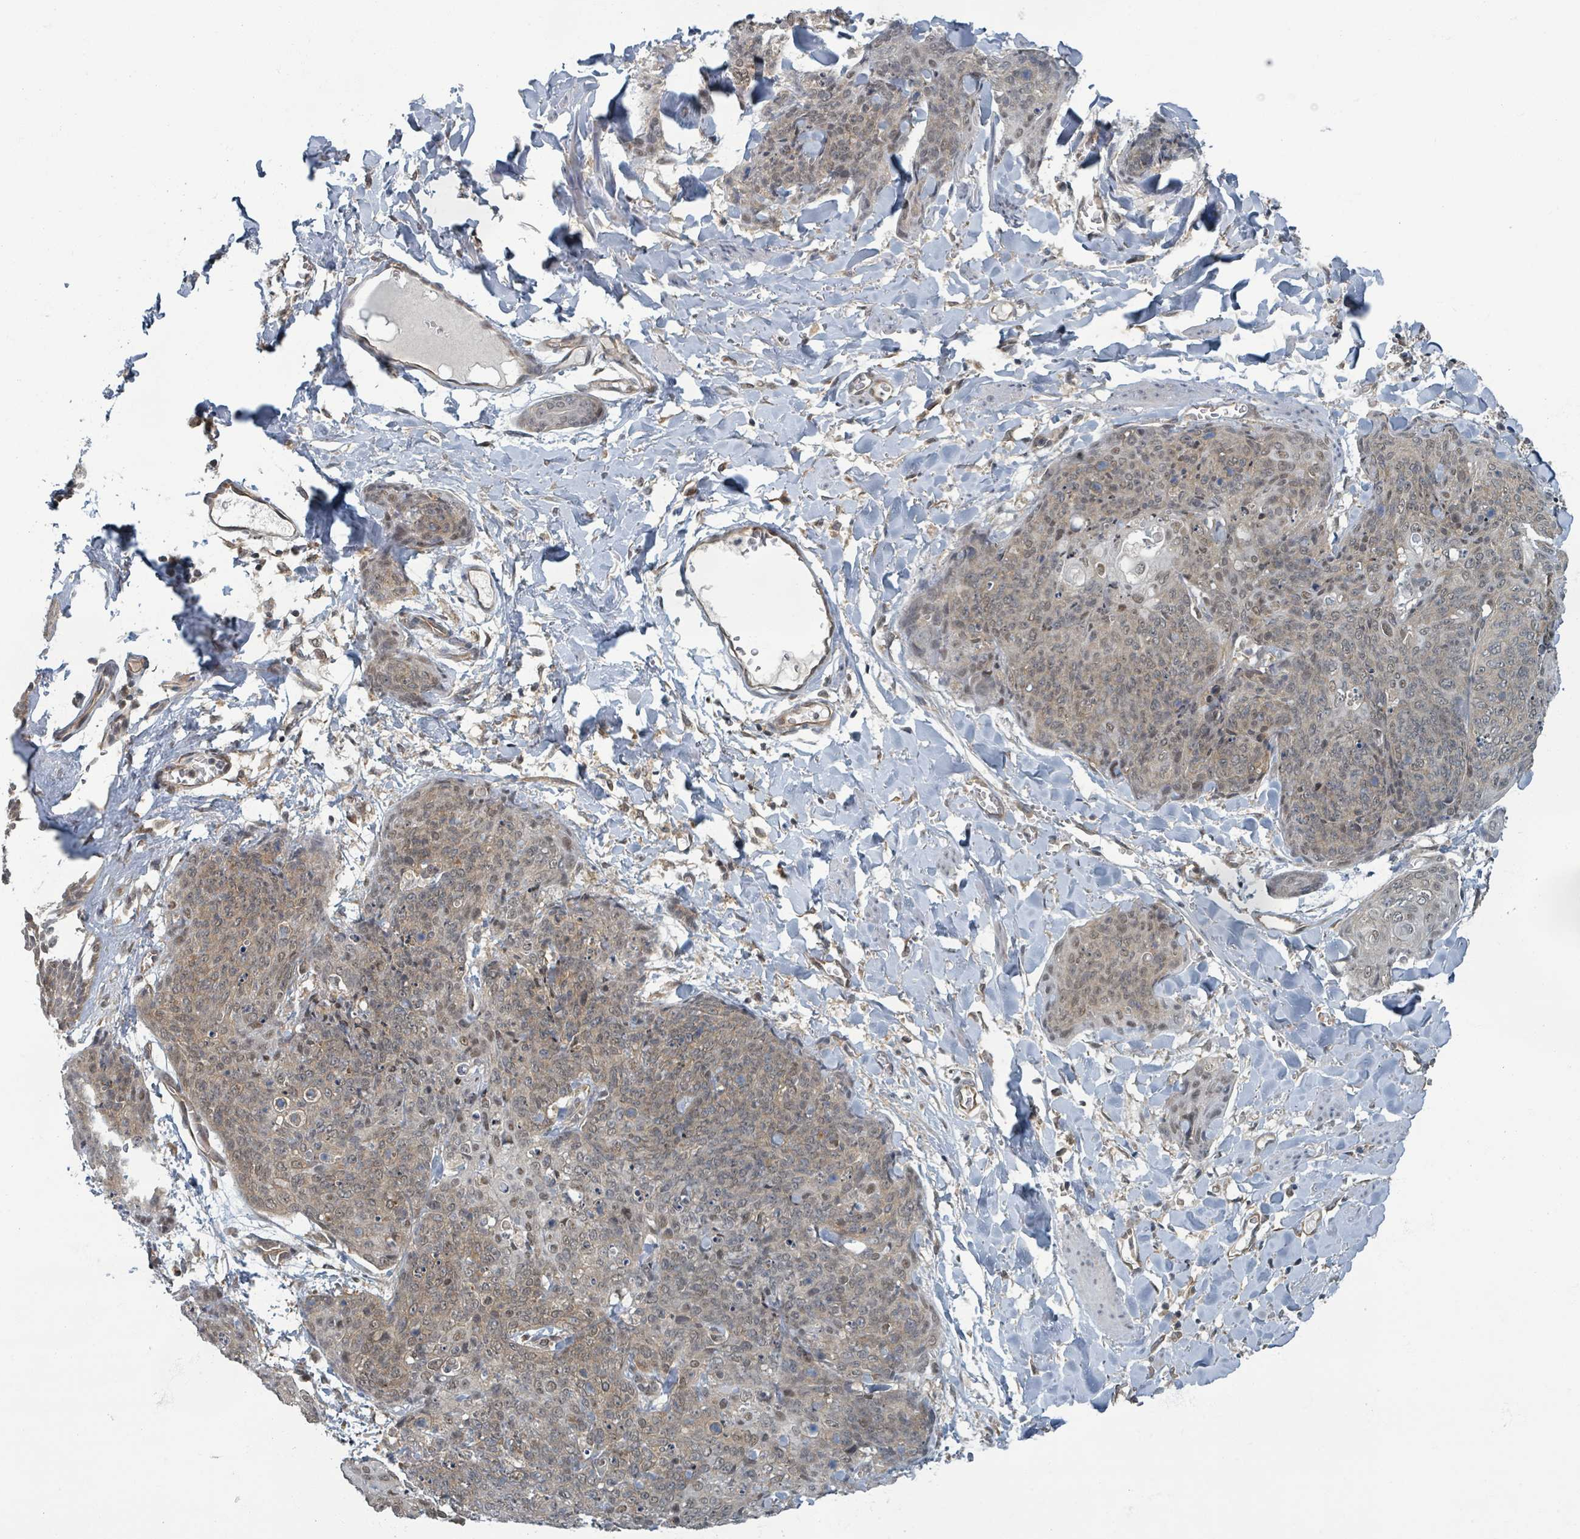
{"staining": {"intensity": "weak", "quantity": ">75%", "location": "cytoplasmic/membranous,nuclear"}, "tissue": "skin cancer", "cell_type": "Tumor cells", "image_type": "cancer", "snomed": [{"axis": "morphology", "description": "Squamous cell carcinoma, NOS"}, {"axis": "topography", "description": "Skin"}, {"axis": "topography", "description": "Vulva"}], "caption": "Weak cytoplasmic/membranous and nuclear staining for a protein is appreciated in about >75% of tumor cells of squamous cell carcinoma (skin) using IHC.", "gene": "INTS15", "patient": {"sex": "female", "age": 85}}